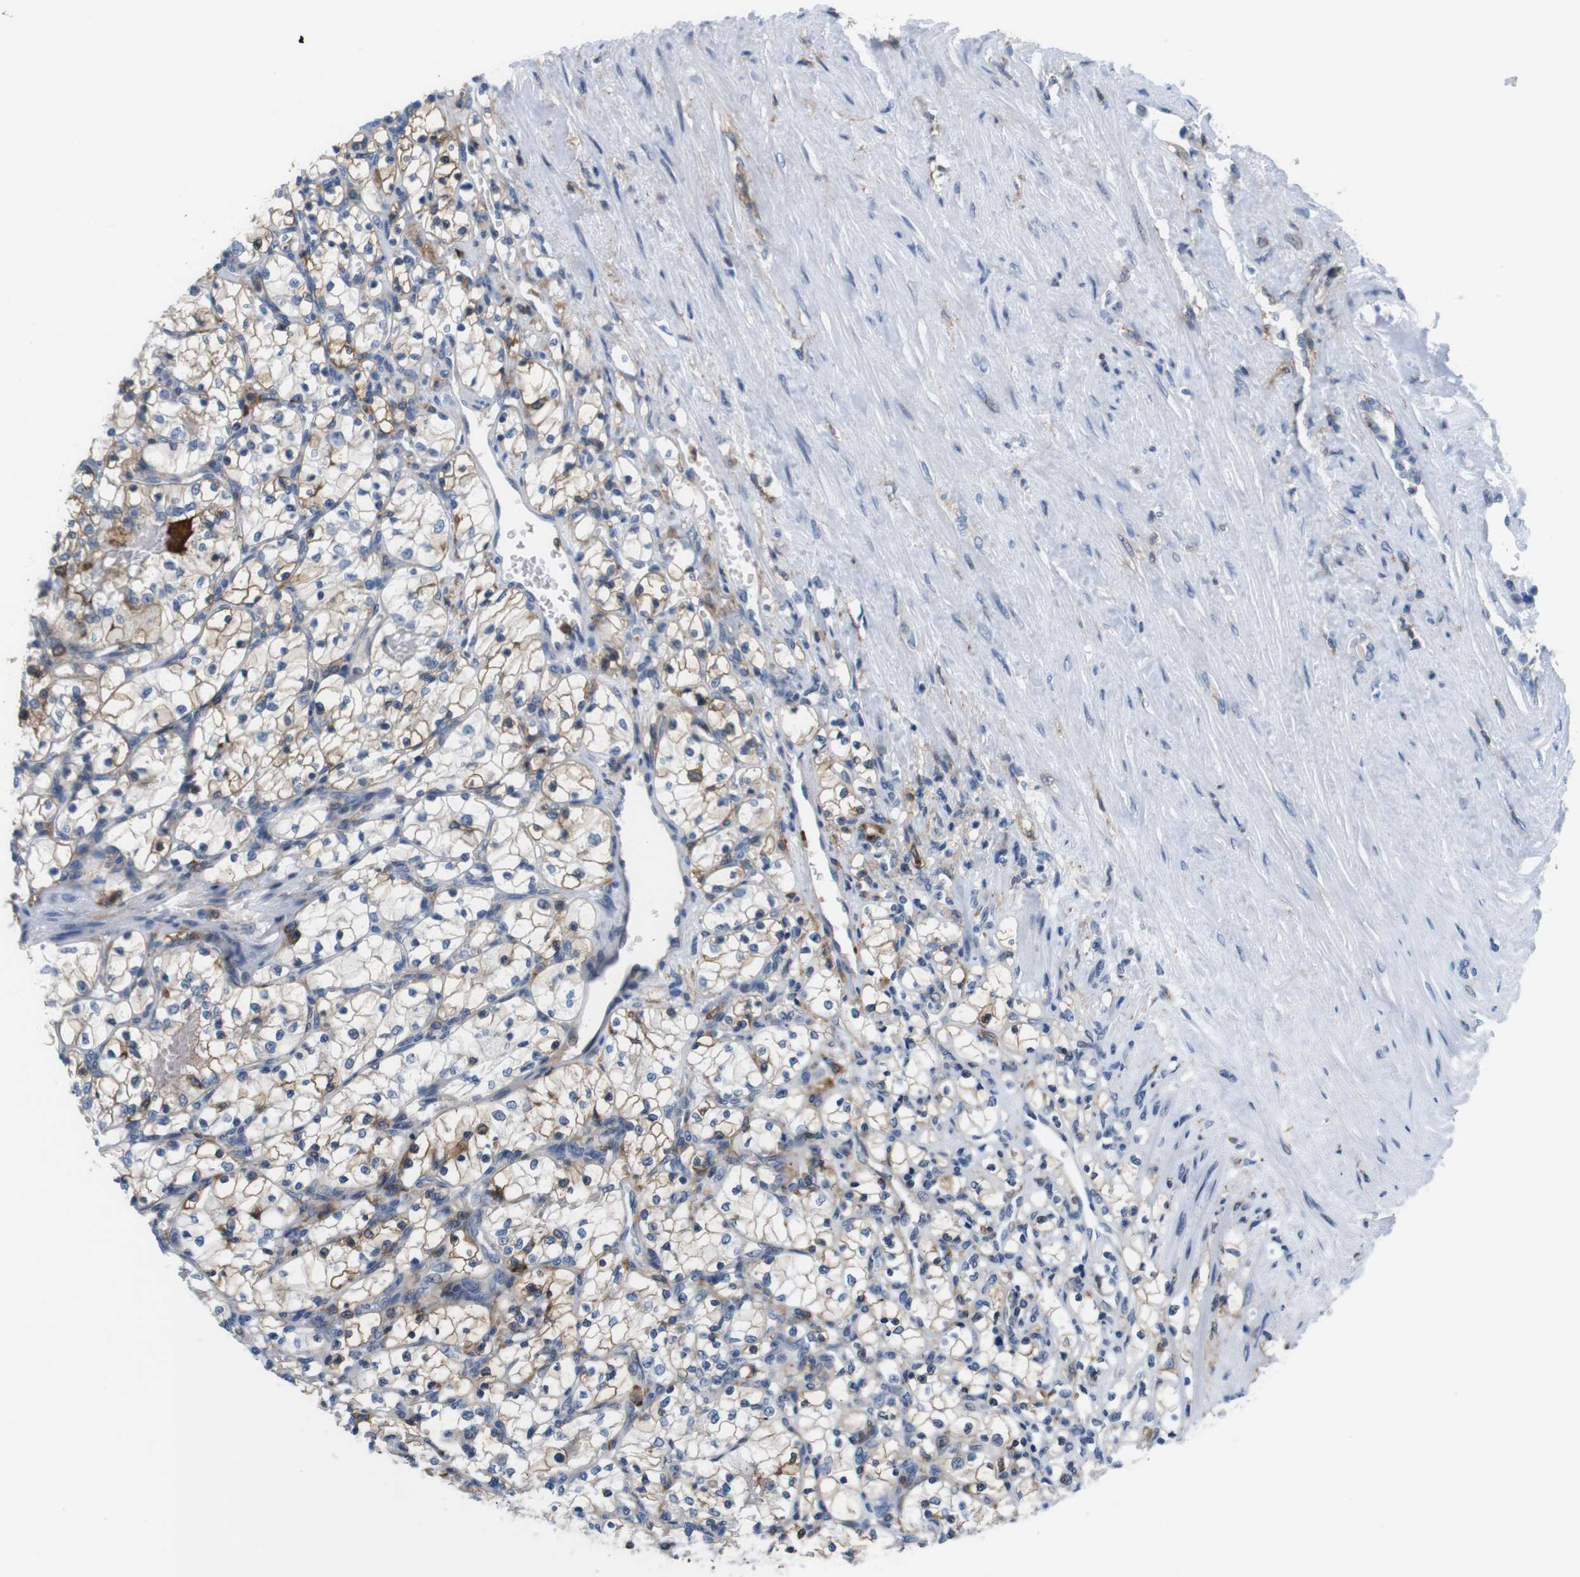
{"staining": {"intensity": "moderate", "quantity": "<25%", "location": "cytoplasmic/membranous"}, "tissue": "renal cancer", "cell_type": "Tumor cells", "image_type": "cancer", "snomed": [{"axis": "morphology", "description": "Adenocarcinoma, NOS"}, {"axis": "topography", "description": "Kidney"}], "caption": "The immunohistochemical stain shows moderate cytoplasmic/membranous positivity in tumor cells of adenocarcinoma (renal) tissue.", "gene": "CD300C", "patient": {"sex": "female", "age": 69}}